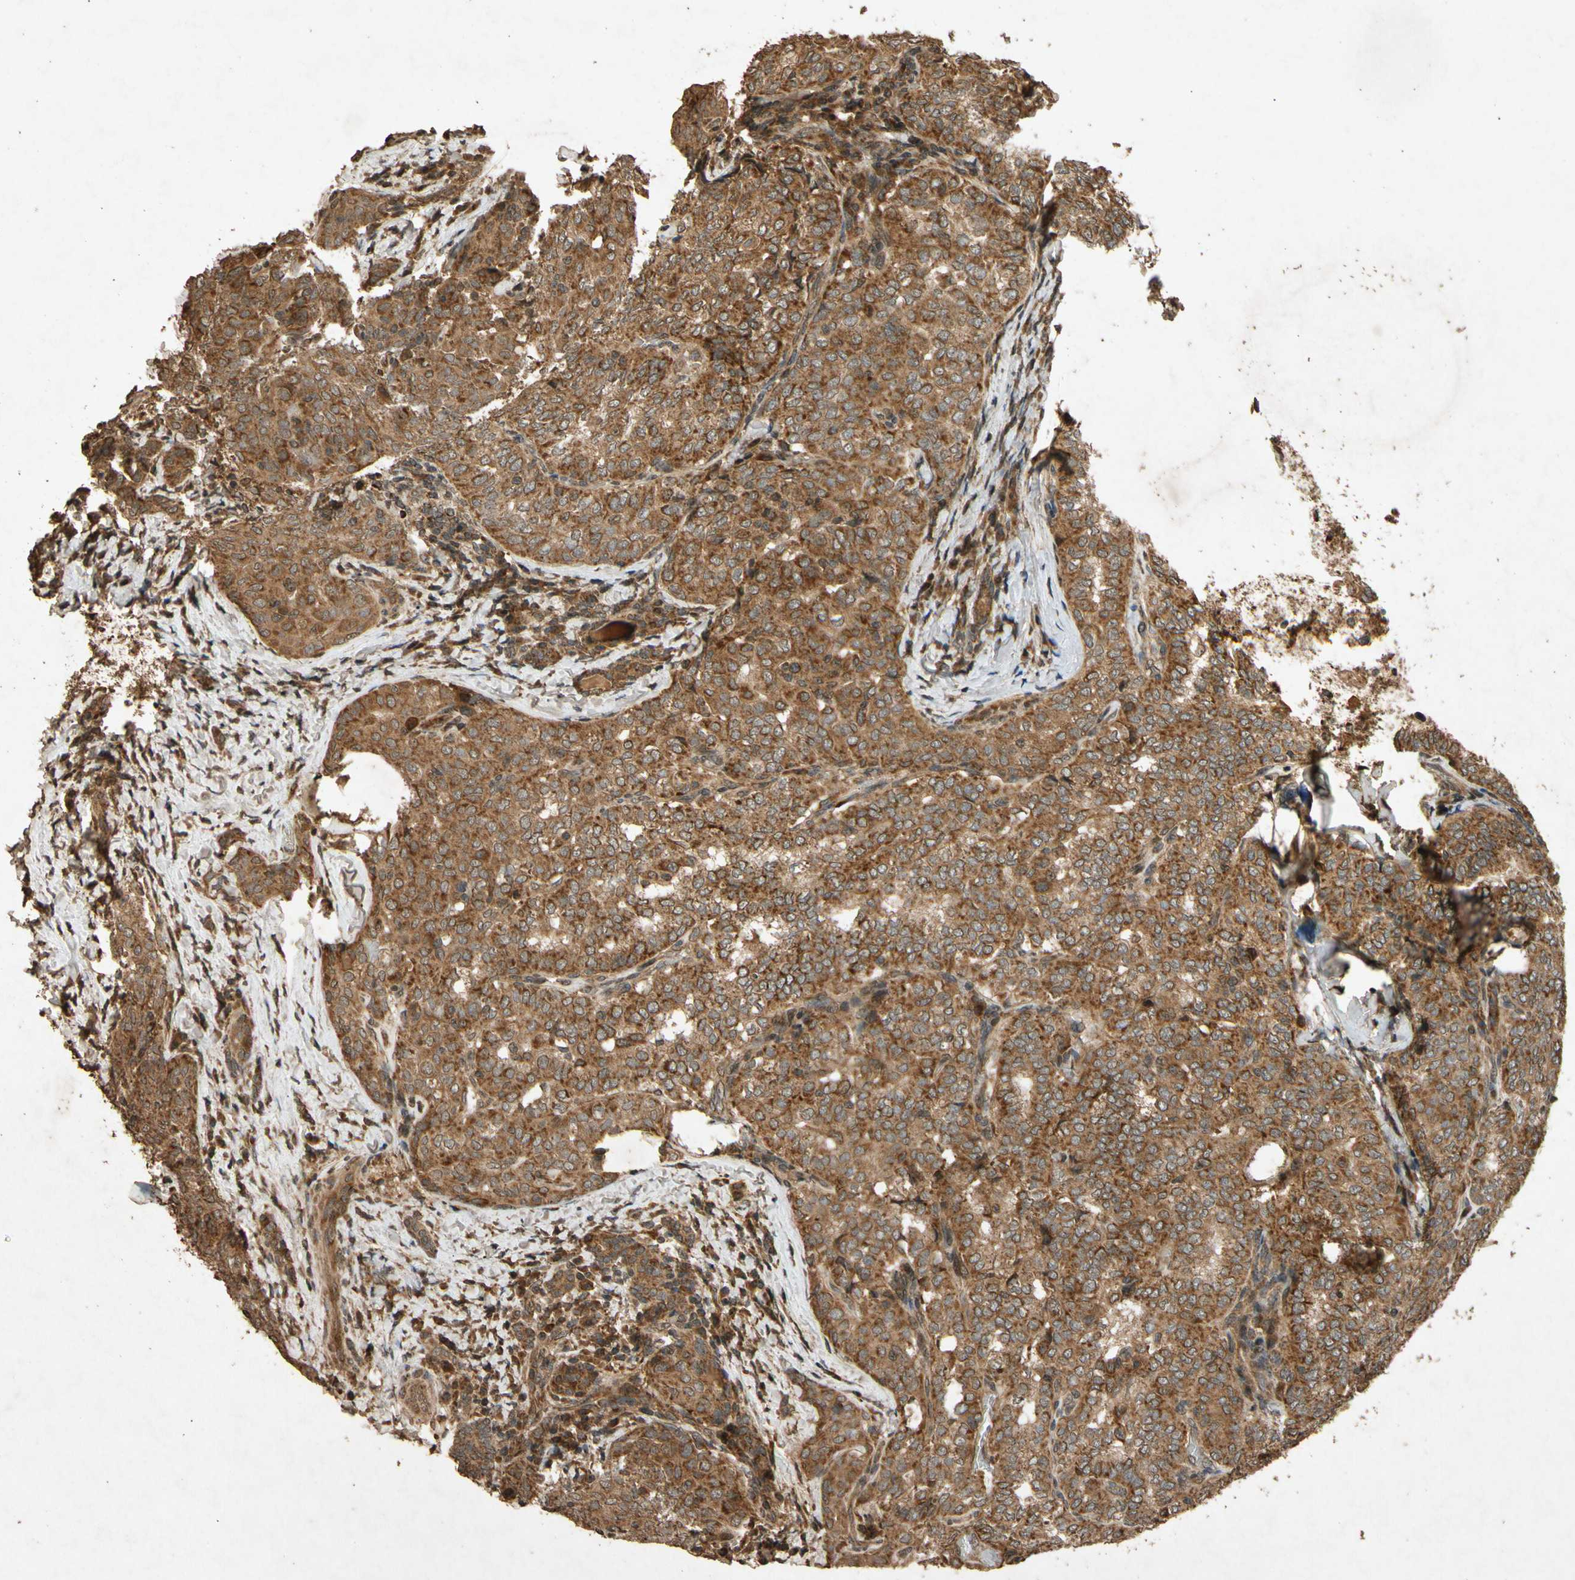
{"staining": {"intensity": "strong", "quantity": ">75%", "location": "cytoplasmic/membranous"}, "tissue": "thyroid cancer", "cell_type": "Tumor cells", "image_type": "cancer", "snomed": [{"axis": "morphology", "description": "Normal tissue, NOS"}, {"axis": "morphology", "description": "Papillary adenocarcinoma, NOS"}, {"axis": "topography", "description": "Thyroid gland"}], "caption": "Protein expression analysis of thyroid papillary adenocarcinoma exhibits strong cytoplasmic/membranous positivity in about >75% of tumor cells.", "gene": "TXN2", "patient": {"sex": "female", "age": 30}}